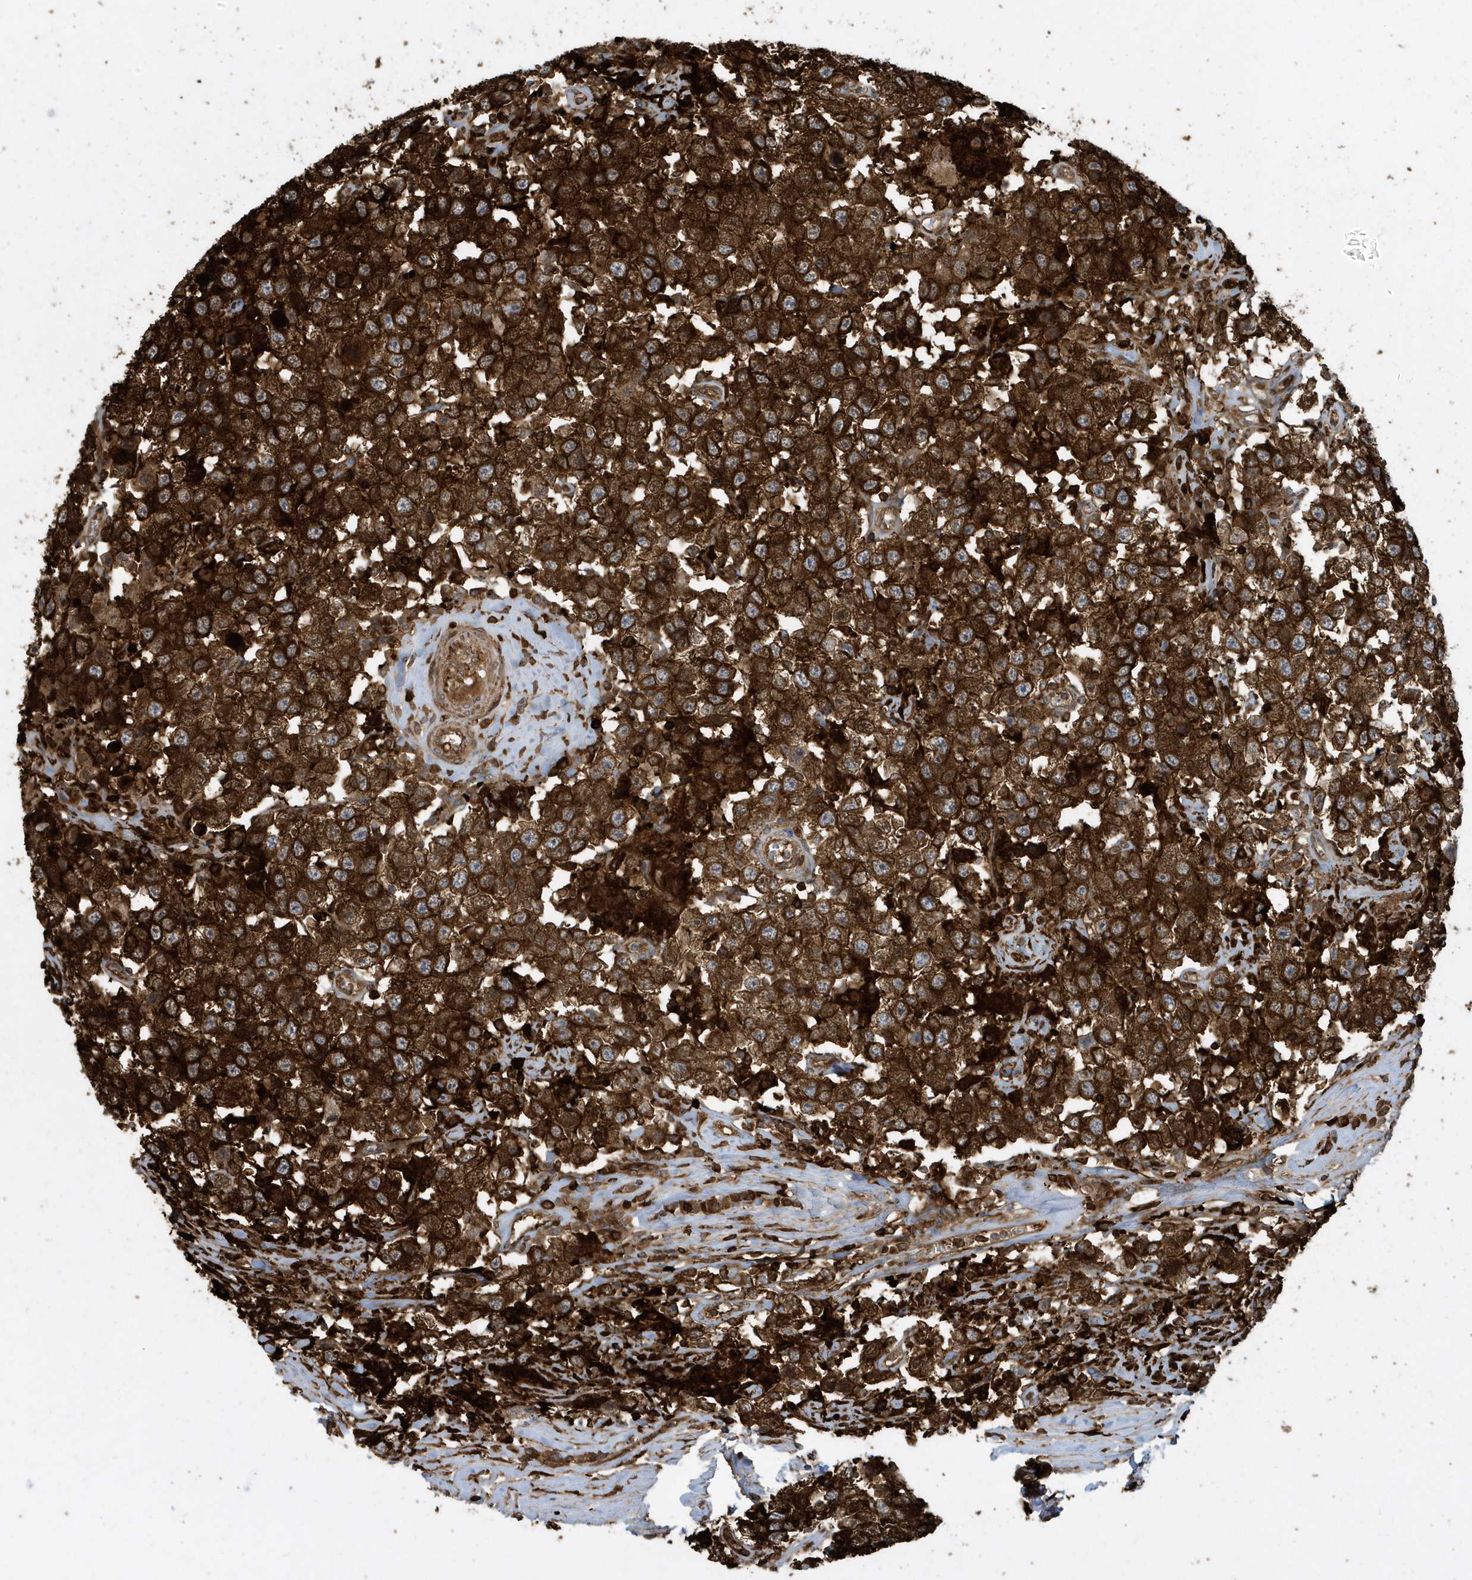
{"staining": {"intensity": "strong", "quantity": ">75%", "location": "cytoplasmic/membranous"}, "tissue": "testis cancer", "cell_type": "Tumor cells", "image_type": "cancer", "snomed": [{"axis": "morphology", "description": "Seminoma, NOS"}, {"axis": "topography", "description": "Testis"}], "caption": "This is an image of immunohistochemistry staining of seminoma (testis), which shows strong staining in the cytoplasmic/membranous of tumor cells.", "gene": "CLCN6", "patient": {"sex": "male", "age": 41}}